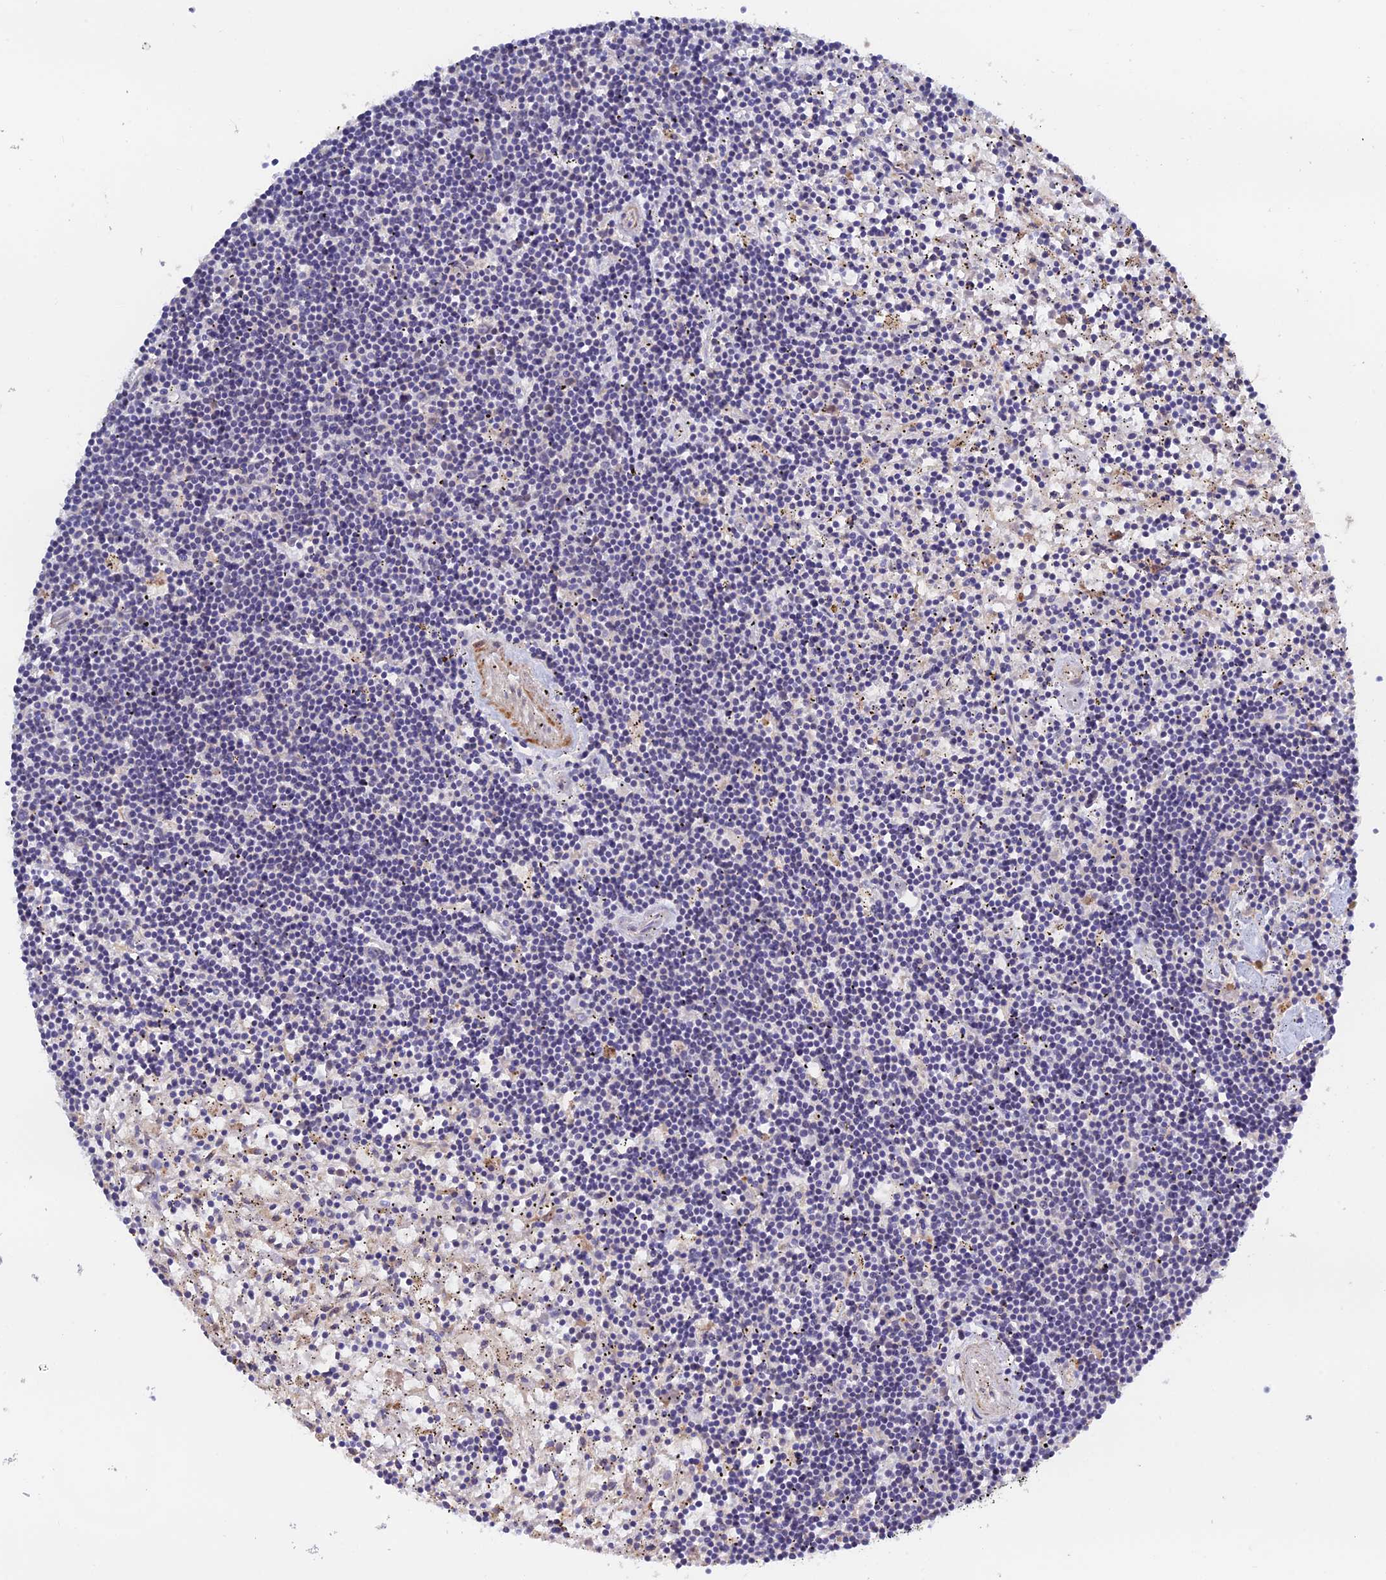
{"staining": {"intensity": "negative", "quantity": "none", "location": "none"}, "tissue": "lymphoma", "cell_type": "Tumor cells", "image_type": "cancer", "snomed": [{"axis": "morphology", "description": "Malignant lymphoma, non-Hodgkin's type, Low grade"}, {"axis": "topography", "description": "Spleen"}], "caption": "There is no significant expression in tumor cells of lymphoma.", "gene": "CWH43", "patient": {"sex": "male", "age": 76}}